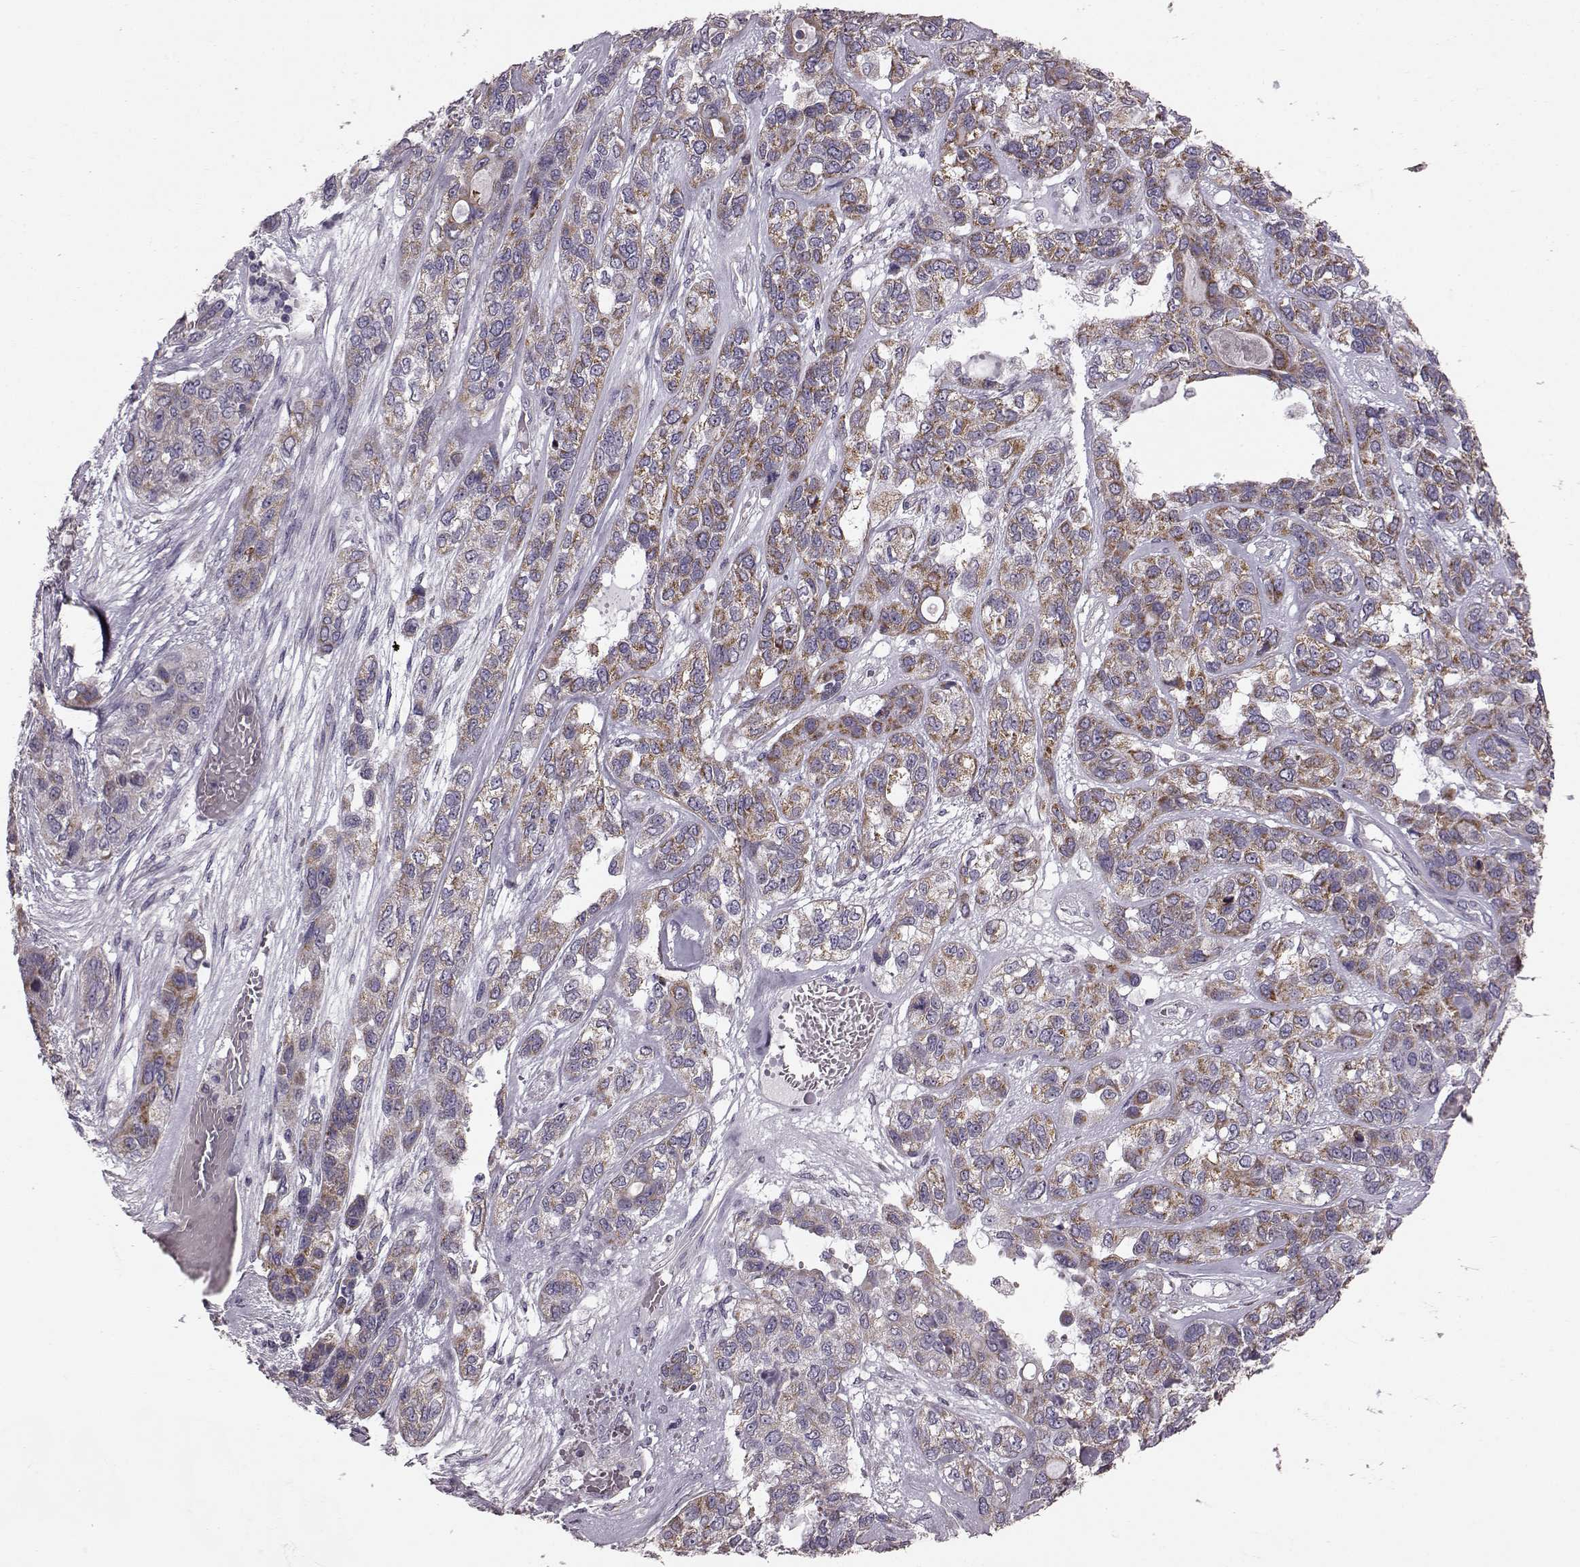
{"staining": {"intensity": "moderate", "quantity": ">75%", "location": "cytoplasmic/membranous"}, "tissue": "lung cancer", "cell_type": "Tumor cells", "image_type": "cancer", "snomed": [{"axis": "morphology", "description": "Squamous cell carcinoma, NOS"}, {"axis": "topography", "description": "Lung"}], "caption": "IHC of lung squamous cell carcinoma demonstrates medium levels of moderate cytoplasmic/membranous expression in about >75% of tumor cells. (DAB IHC with brightfield microscopy, high magnification).", "gene": "ATP5MF", "patient": {"sex": "female", "age": 70}}